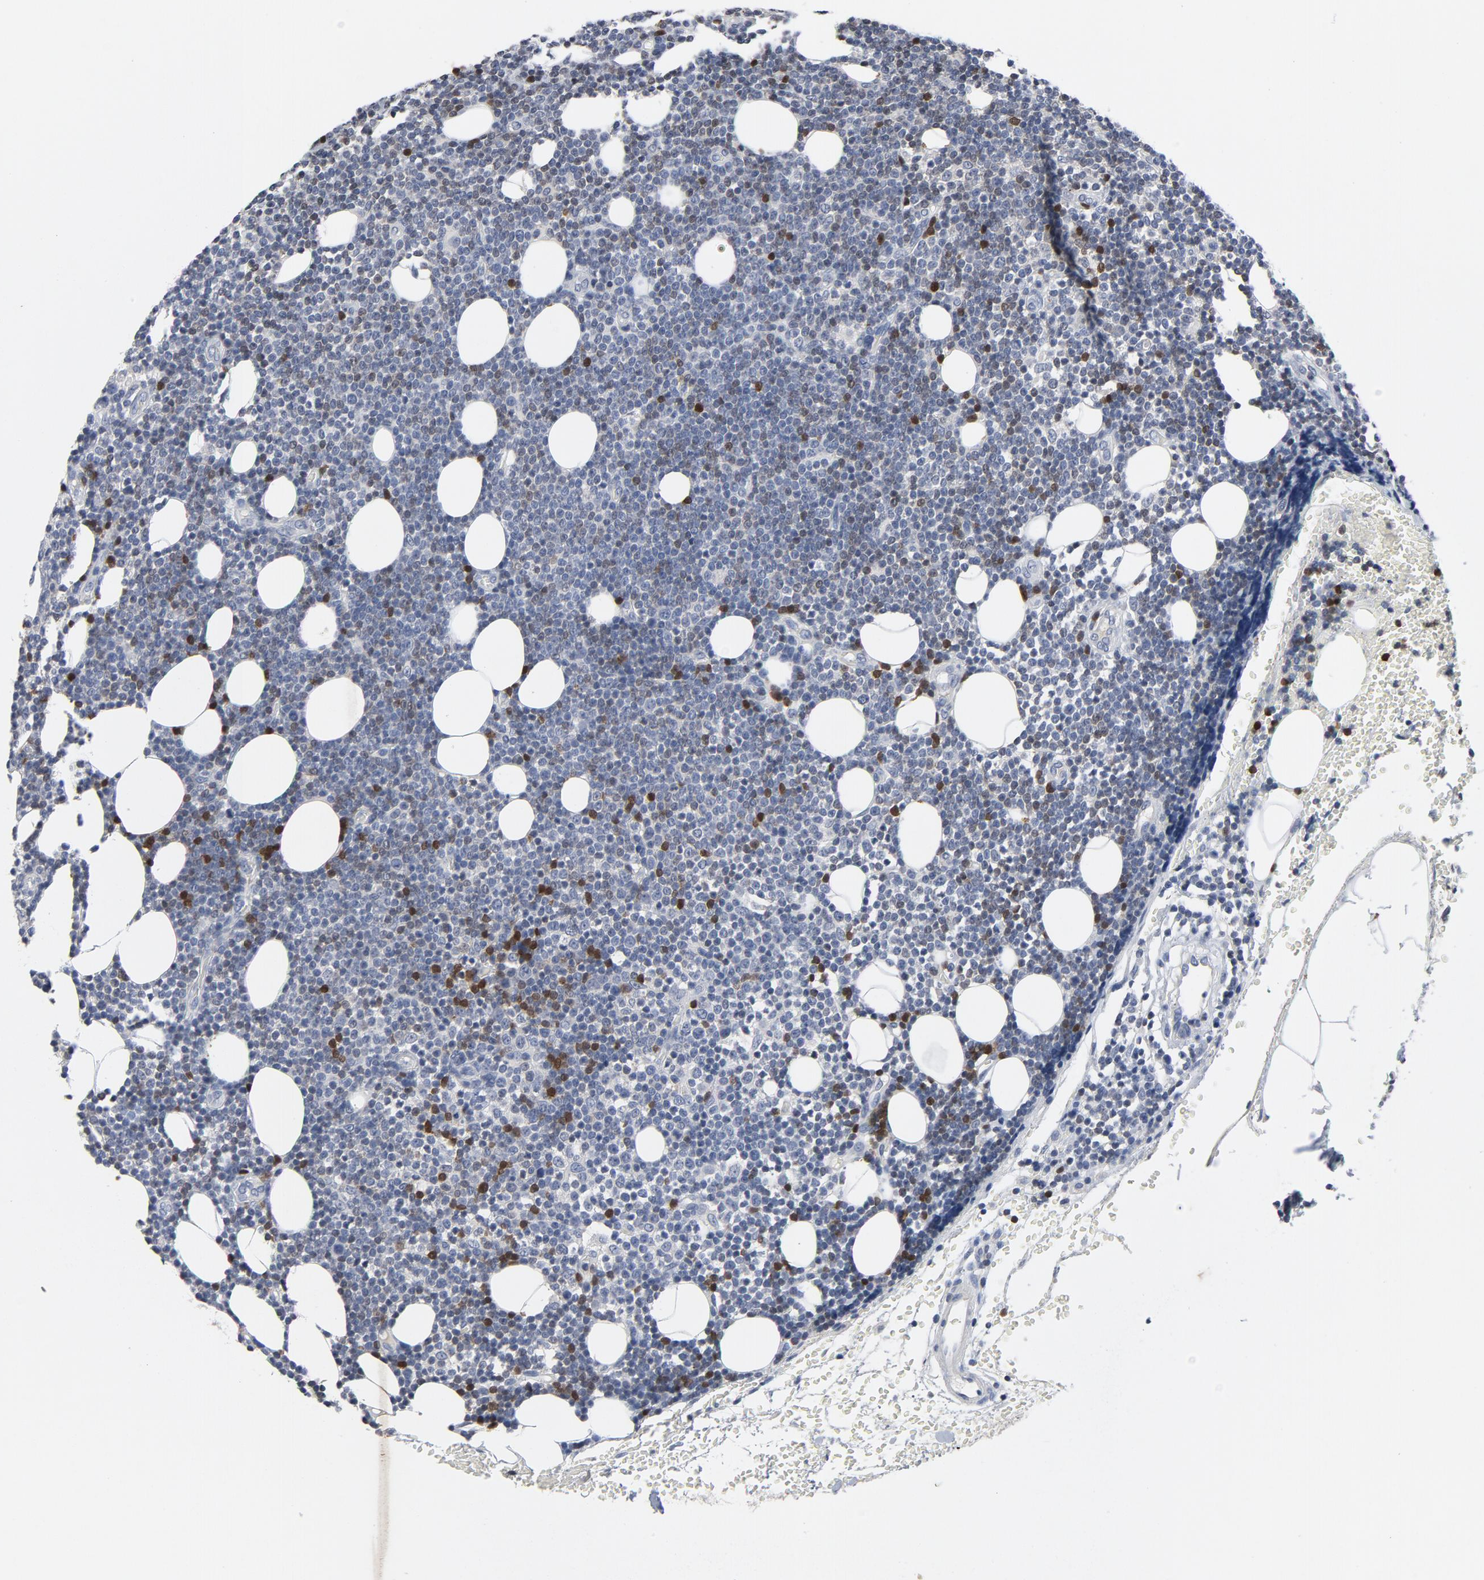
{"staining": {"intensity": "negative", "quantity": "none", "location": "none"}, "tissue": "lymphoma", "cell_type": "Tumor cells", "image_type": "cancer", "snomed": [{"axis": "morphology", "description": "Malignant lymphoma, non-Hodgkin's type, Low grade"}, {"axis": "topography", "description": "Soft tissue"}], "caption": "An immunohistochemistry (IHC) photomicrograph of low-grade malignant lymphoma, non-Hodgkin's type is shown. There is no staining in tumor cells of low-grade malignant lymphoma, non-Hodgkin's type.", "gene": "TCL1A", "patient": {"sex": "male", "age": 92}}